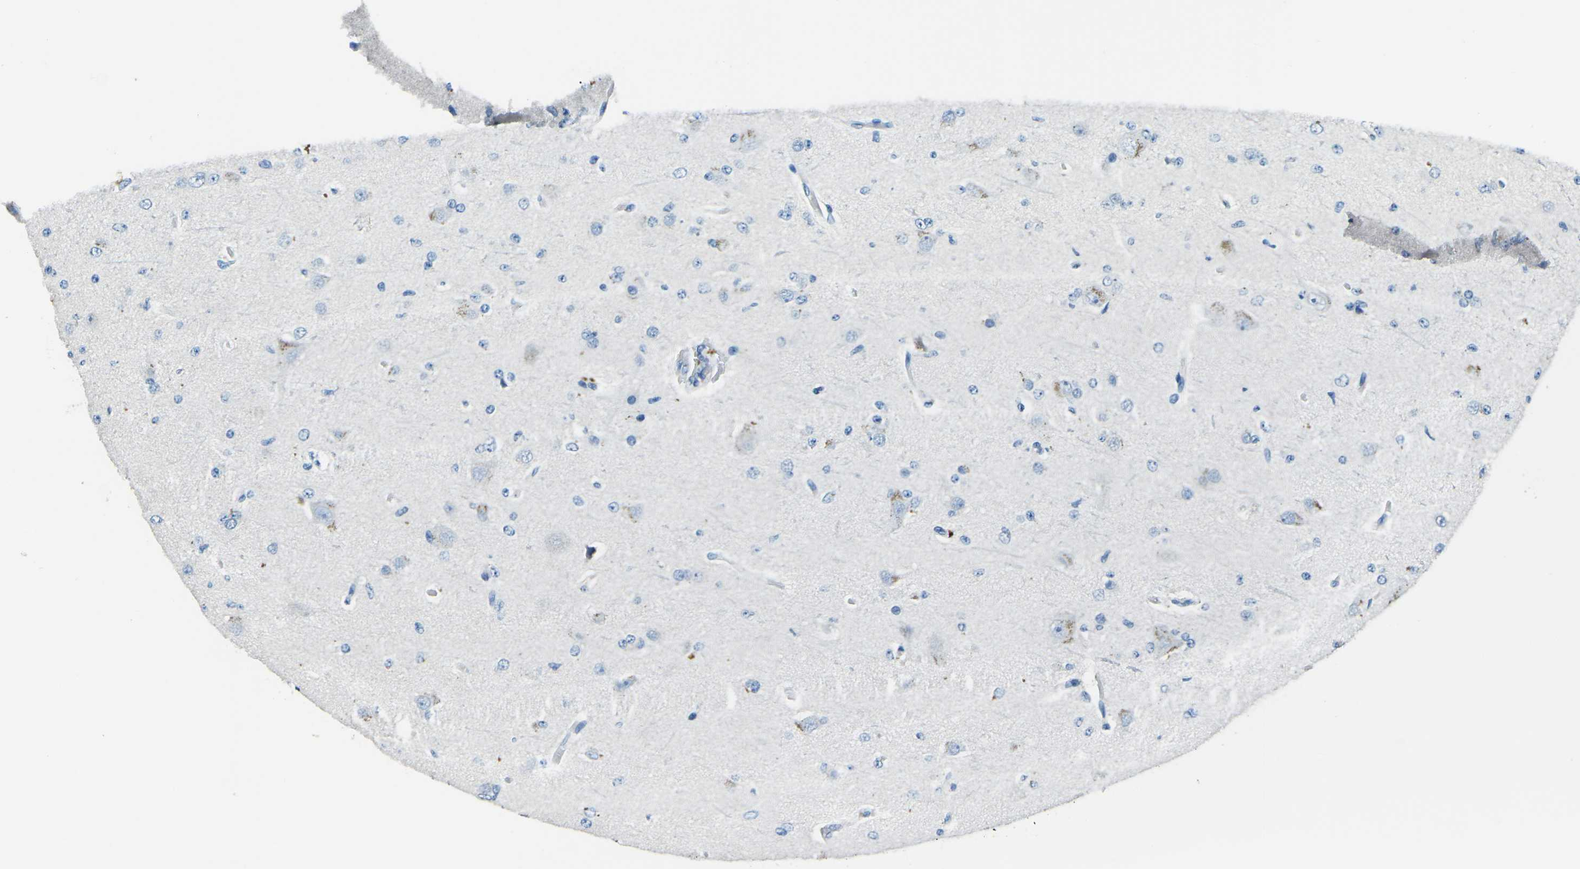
{"staining": {"intensity": "negative", "quantity": "none", "location": "none"}, "tissue": "glioma", "cell_type": "Tumor cells", "image_type": "cancer", "snomed": [{"axis": "morphology", "description": "Glioma, malignant, Low grade"}, {"axis": "topography", "description": "Brain"}], "caption": "Immunohistochemical staining of malignant glioma (low-grade) displays no significant staining in tumor cells. (Stains: DAB immunohistochemistry with hematoxylin counter stain, Microscopy: brightfield microscopy at high magnification).", "gene": "CD1D", "patient": {"sex": "male", "age": 38}}